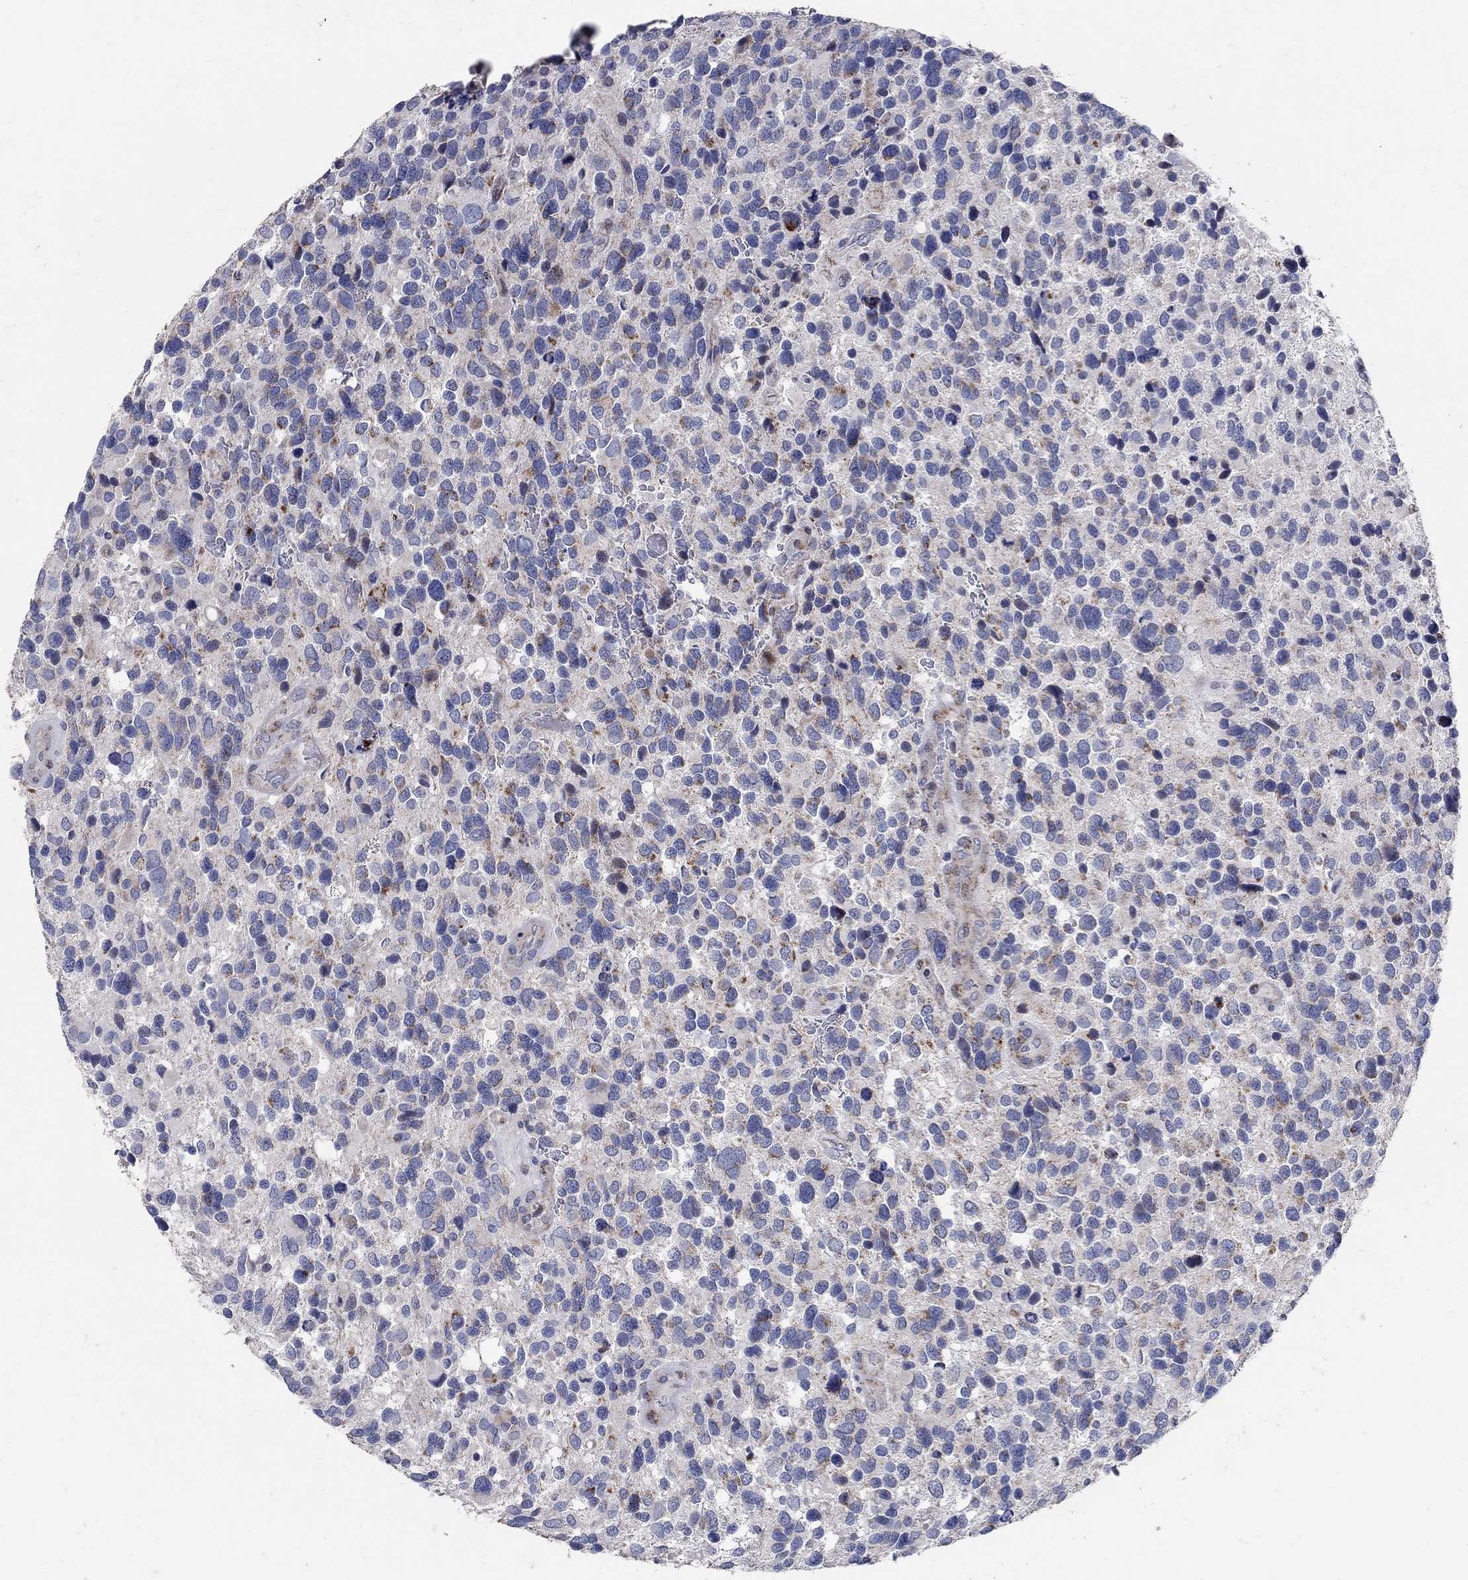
{"staining": {"intensity": "moderate", "quantity": "<25%", "location": "cytoplasmic/membranous"}, "tissue": "glioma", "cell_type": "Tumor cells", "image_type": "cancer", "snomed": [{"axis": "morphology", "description": "Glioma, malignant, Low grade"}, {"axis": "topography", "description": "Brain"}], "caption": "Tumor cells demonstrate low levels of moderate cytoplasmic/membranous staining in approximately <25% of cells in human low-grade glioma (malignant). (Brightfield microscopy of DAB IHC at high magnification).", "gene": "HMX2", "patient": {"sex": "female", "age": 32}}